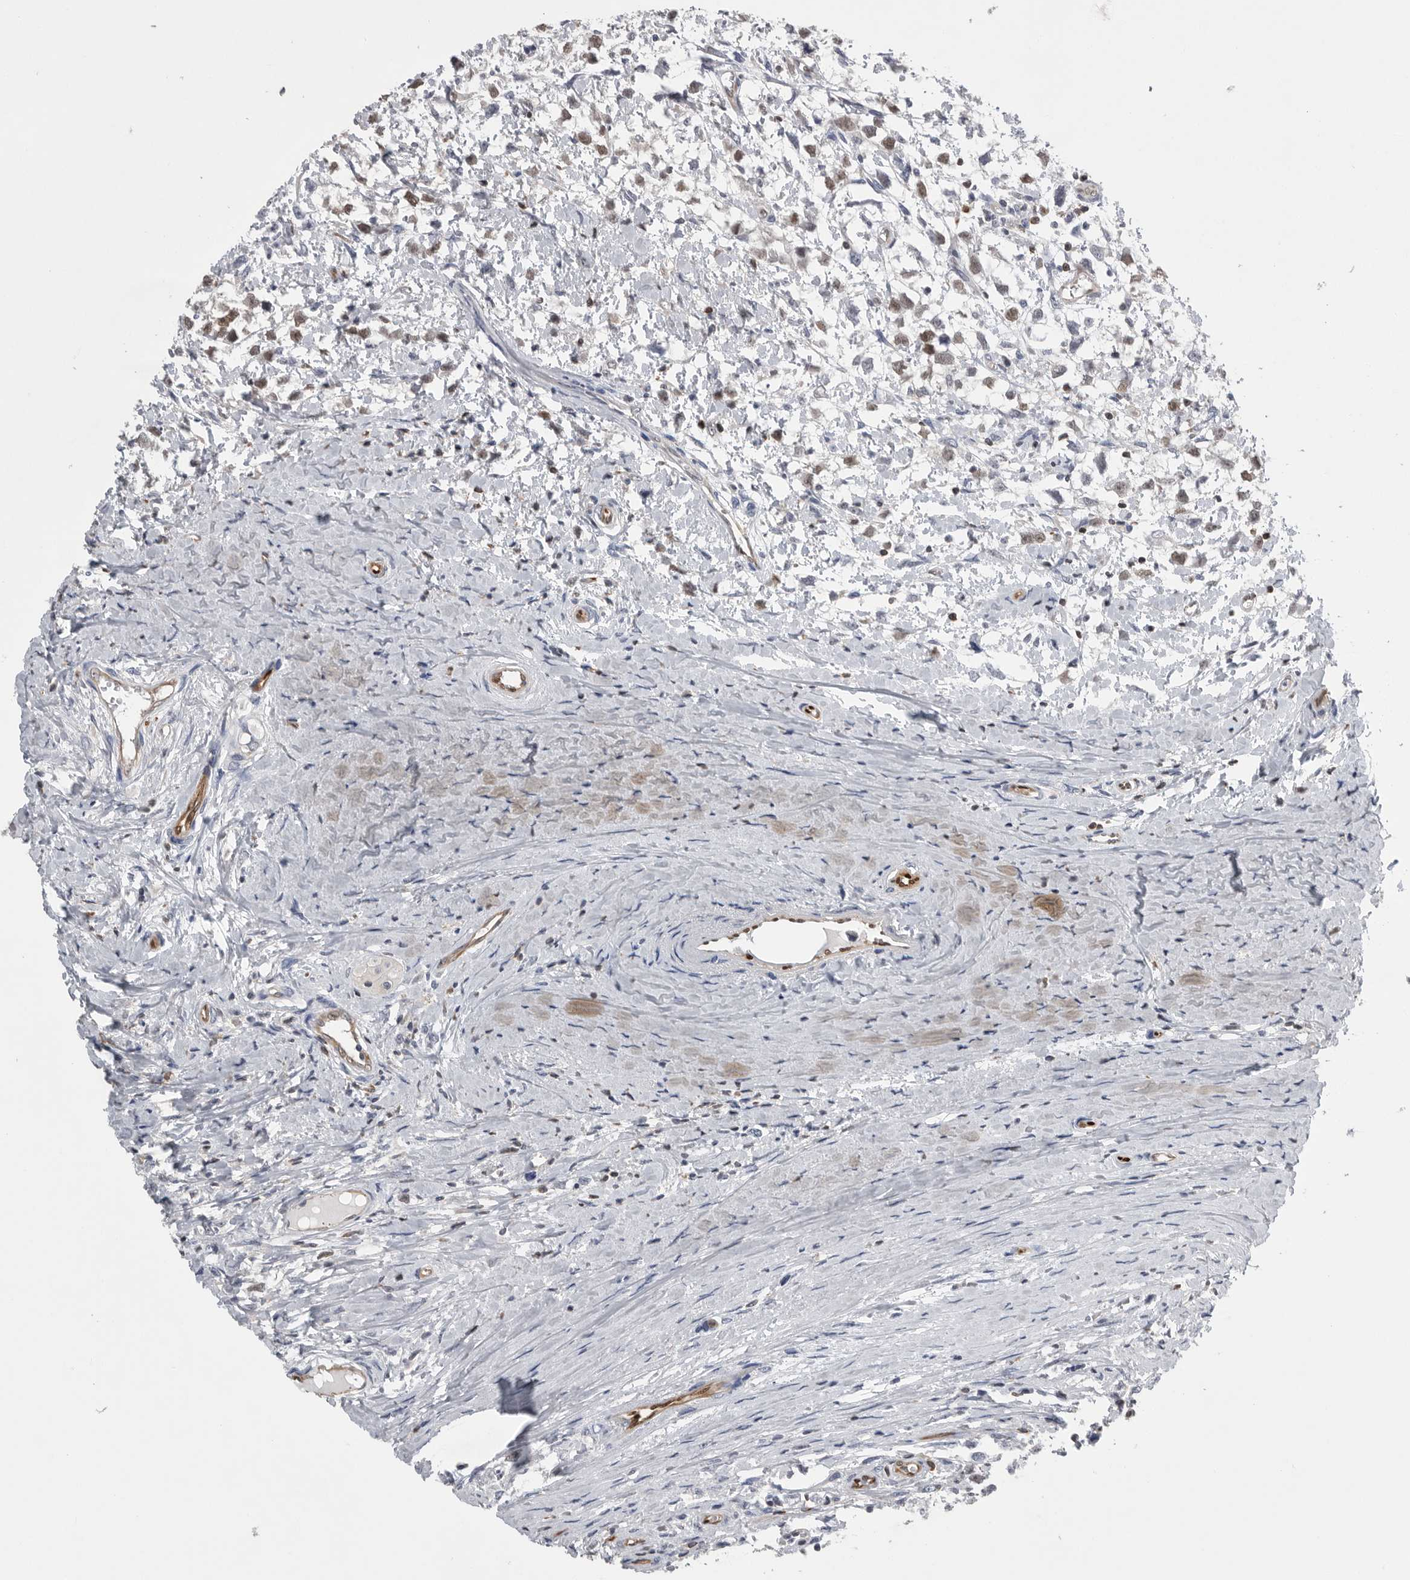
{"staining": {"intensity": "moderate", "quantity": "<25%", "location": "nuclear"}, "tissue": "testis cancer", "cell_type": "Tumor cells", "image_type": "cancer", "snomed": [{"axis": "morphology", "description": "Seminoma, NOS"}, {"axis": "morphology", "description": "Carcinoma, Embryonal, NOS"}, {"axis": "topography", "description": "Testis"}], "caption": "Moderate nuclear staining for a protein is present in about <25% of tumor cells of testis seminoma using immunohistochemistry.", "gene": "PDCD4", "patient": {"sex": "male", "age": 51}}